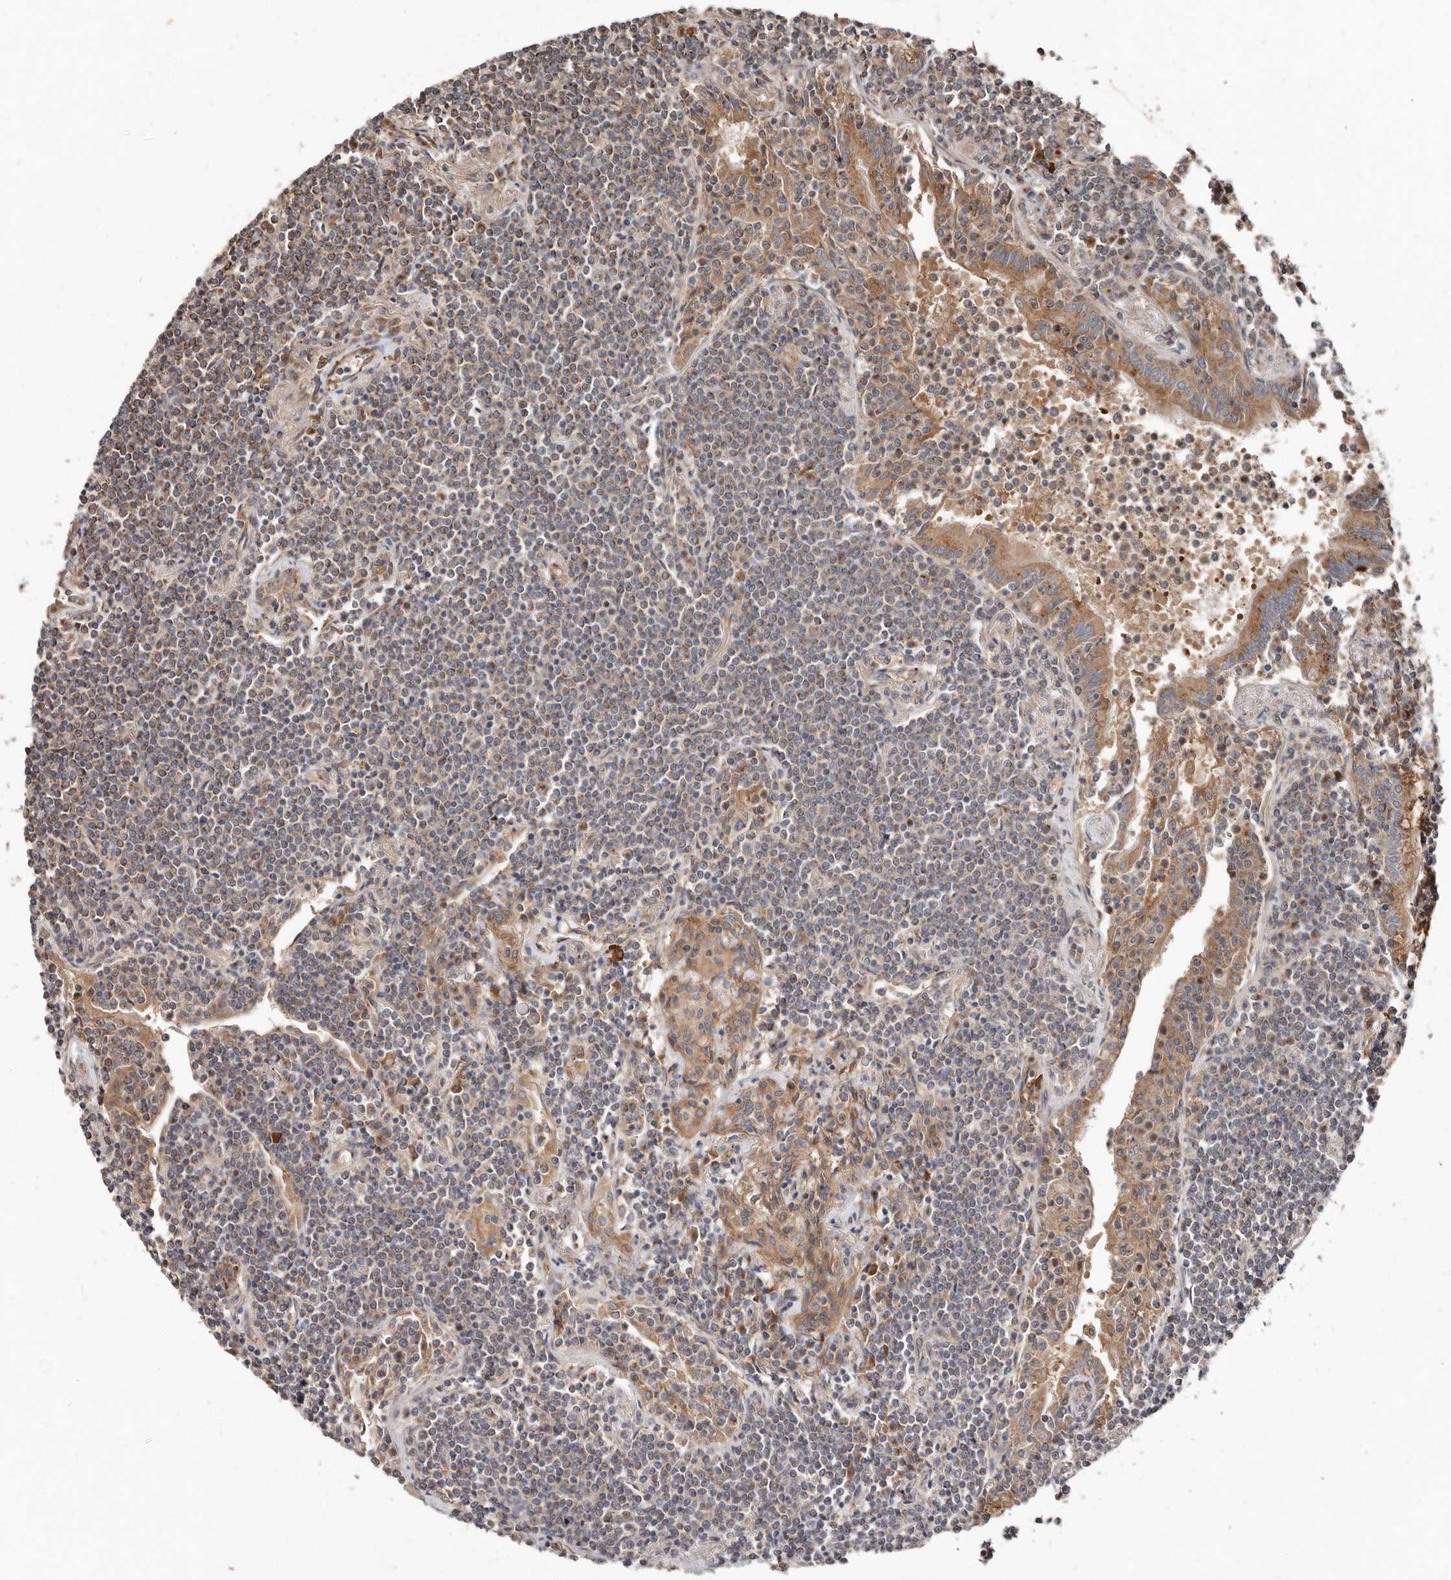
{"staining": {"intensity": "weak", "quantity": ">75%", "location": "cytoplasmic/membranous"}, "tissue": "lymphoma", "cell_type": "Tumor cells", "image_type": "cancer", "snomed": [{"axis": "morphology", "description": "Malignant lymphoma, non-Hodgkin's type, Low grade"}, {"axis": "topography", "description": "Lung"}], "caption": "Lymphoma was stained to show a protein in brown. There is low levels of weak cytoplasmic/membranous positivity in about >75% of tumor cells. The protein is shown in brown color, while the nuclei are stained blue.", "gene": "COG1", "patient": {"sex": "female", "age": 71}}